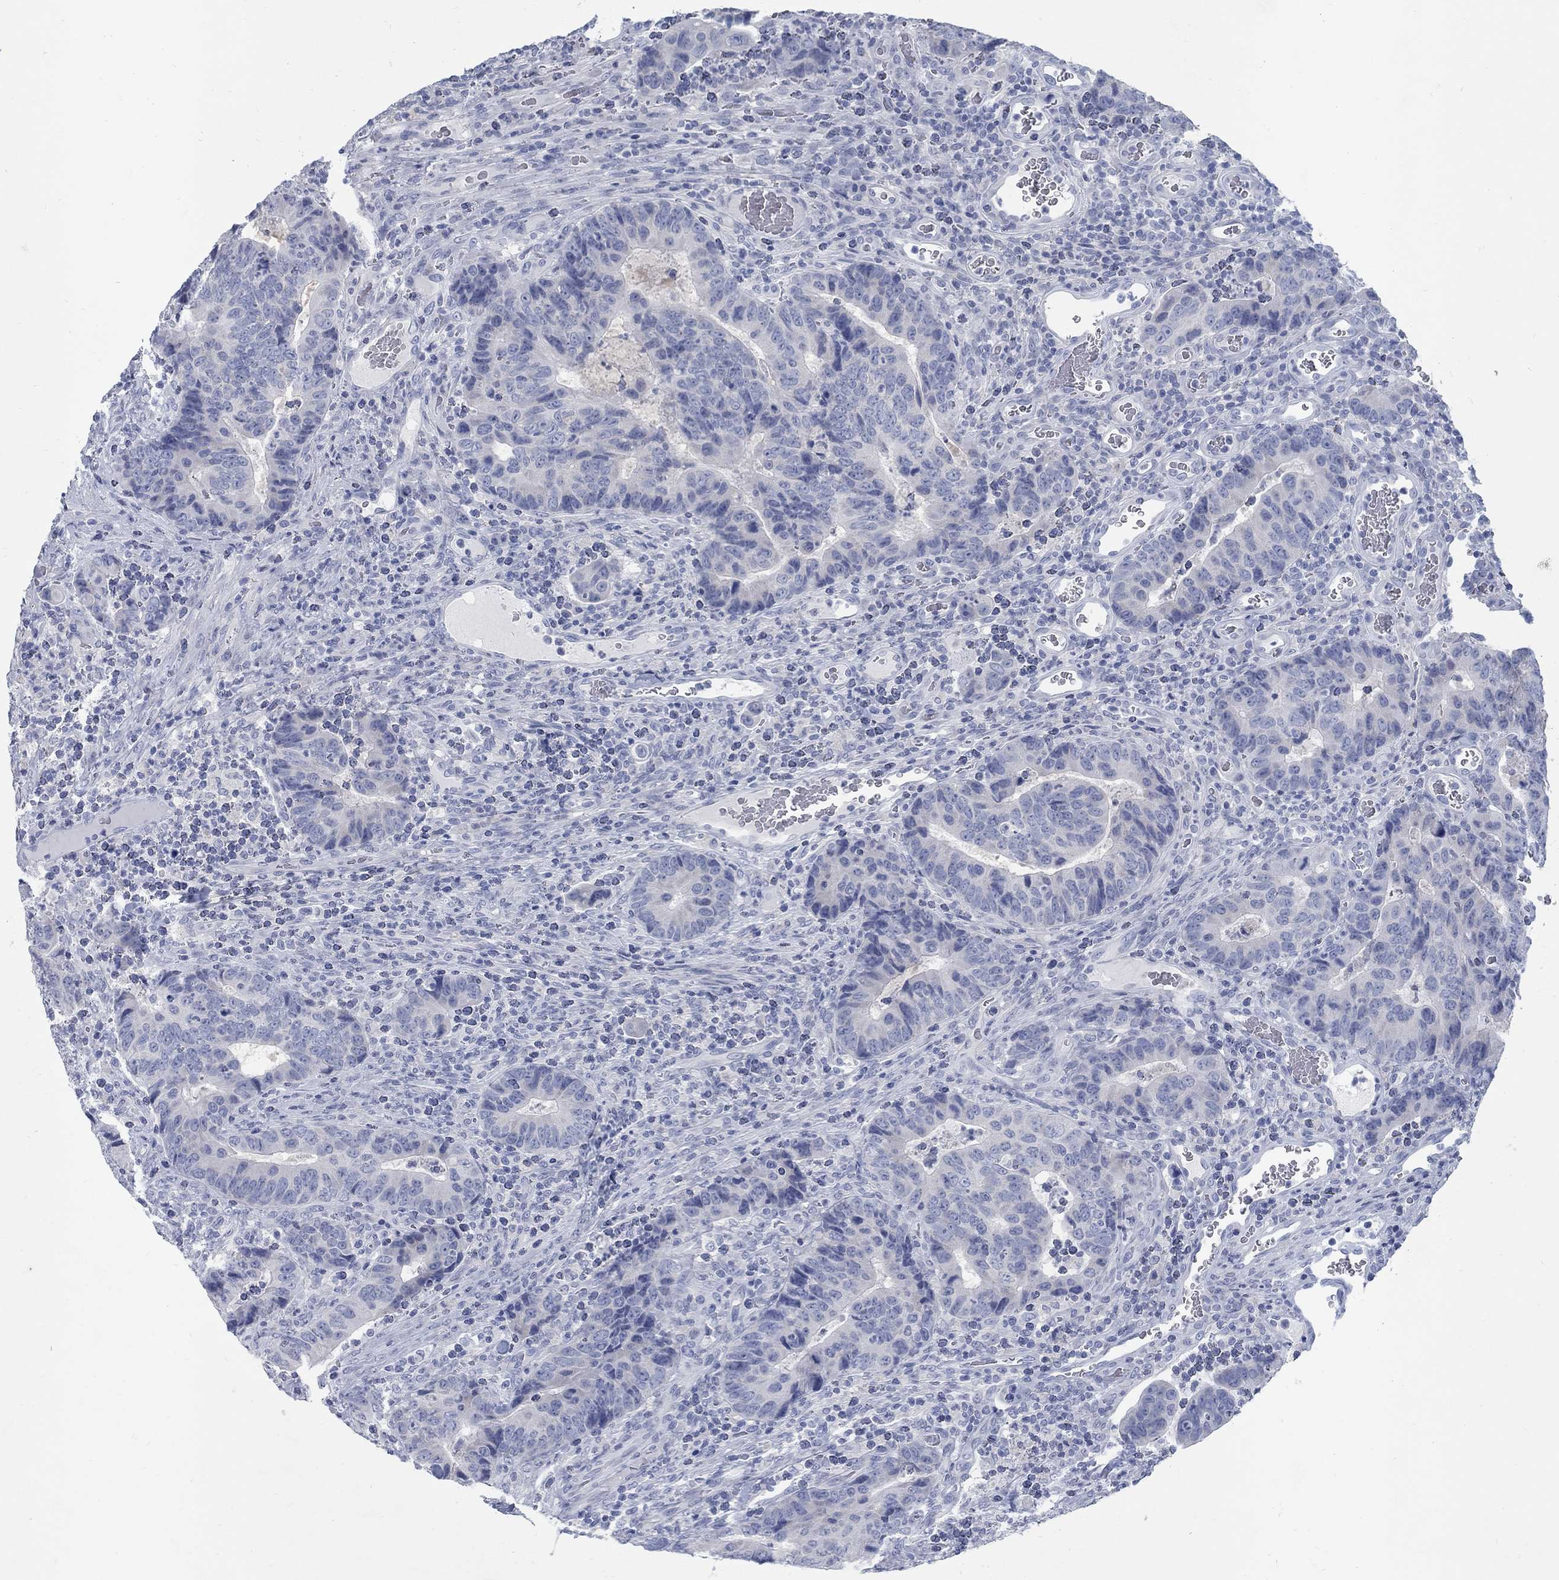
{"staining": {"intensity": "negative", "quantity": "none", "location": "none"}, "tissue": "colorectal cancer", "cell_type": "Tumor cells", "image_type": "cancer", "snomed": [{"axis": "morphology", "description": "Adenocarcinoma, NOS"}, {"axis": "topography", "description": "Colon"}], "caption": "A histopathology image of human colorectal cancer is negative for staining in tumor cells.", "gene": "RFTN2", "patient": {"sex": "female", "age": 56}}